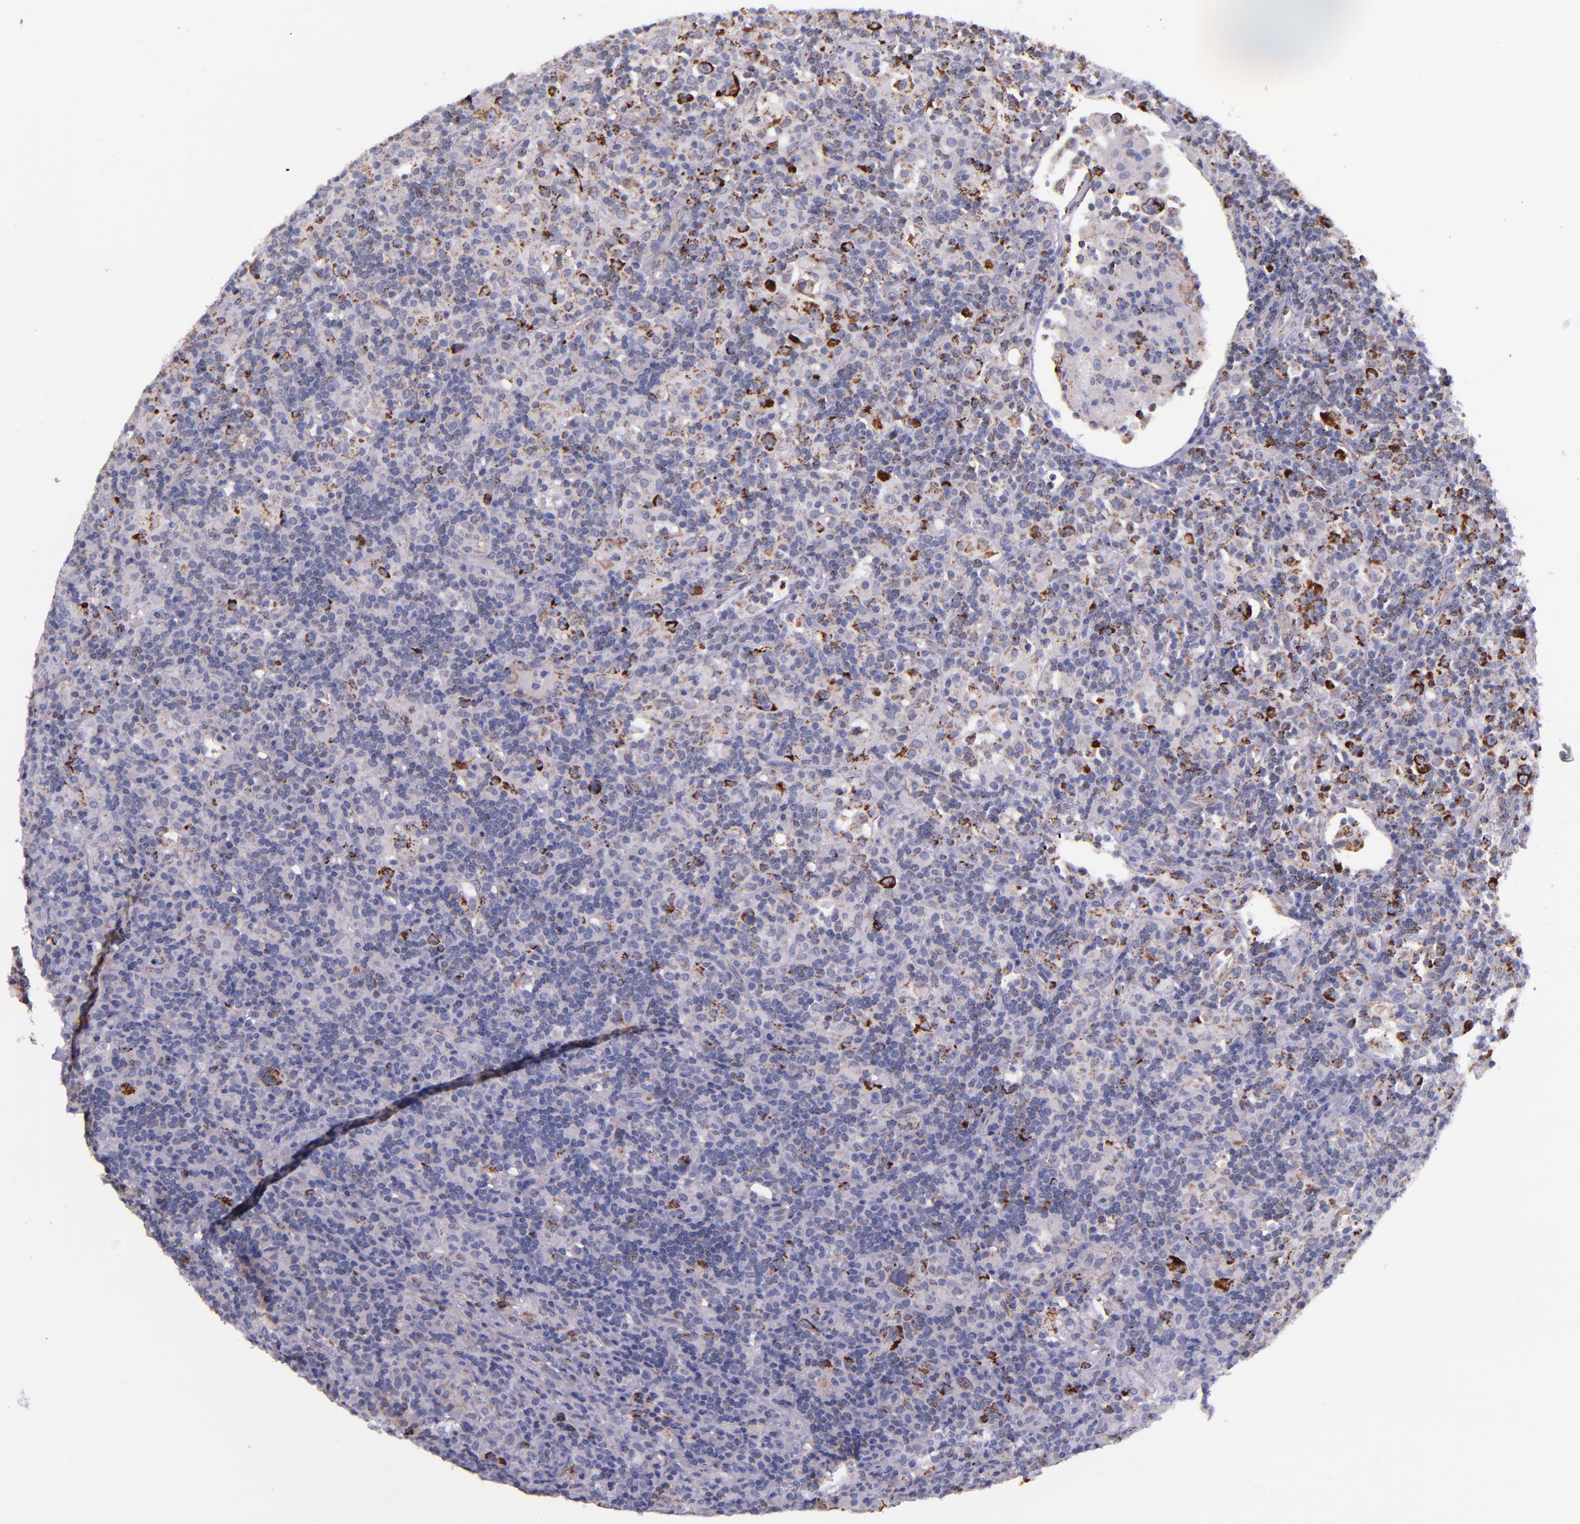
{"staining": {"intensity": "moderate", "quantity": "<25%", "location": "cytoplasmic/membranous"}, "tissue": "lymphoma", "cell_type": "Tumor cells", "image_type": "cancer", "snomed": [{"axis": "morphology", "description": "Hodgkin's disease, NOS"}, {"axis": "topography", "description": "Lymph node"}], "caption": "A low amount of moderate cytoplasmic/membranous expression is appreciated in approximately <25% of tumor cells in Hodgkin's disease tissue.", "gene": "IDH3G", "patient": {"sex": "male", "age": 46}}